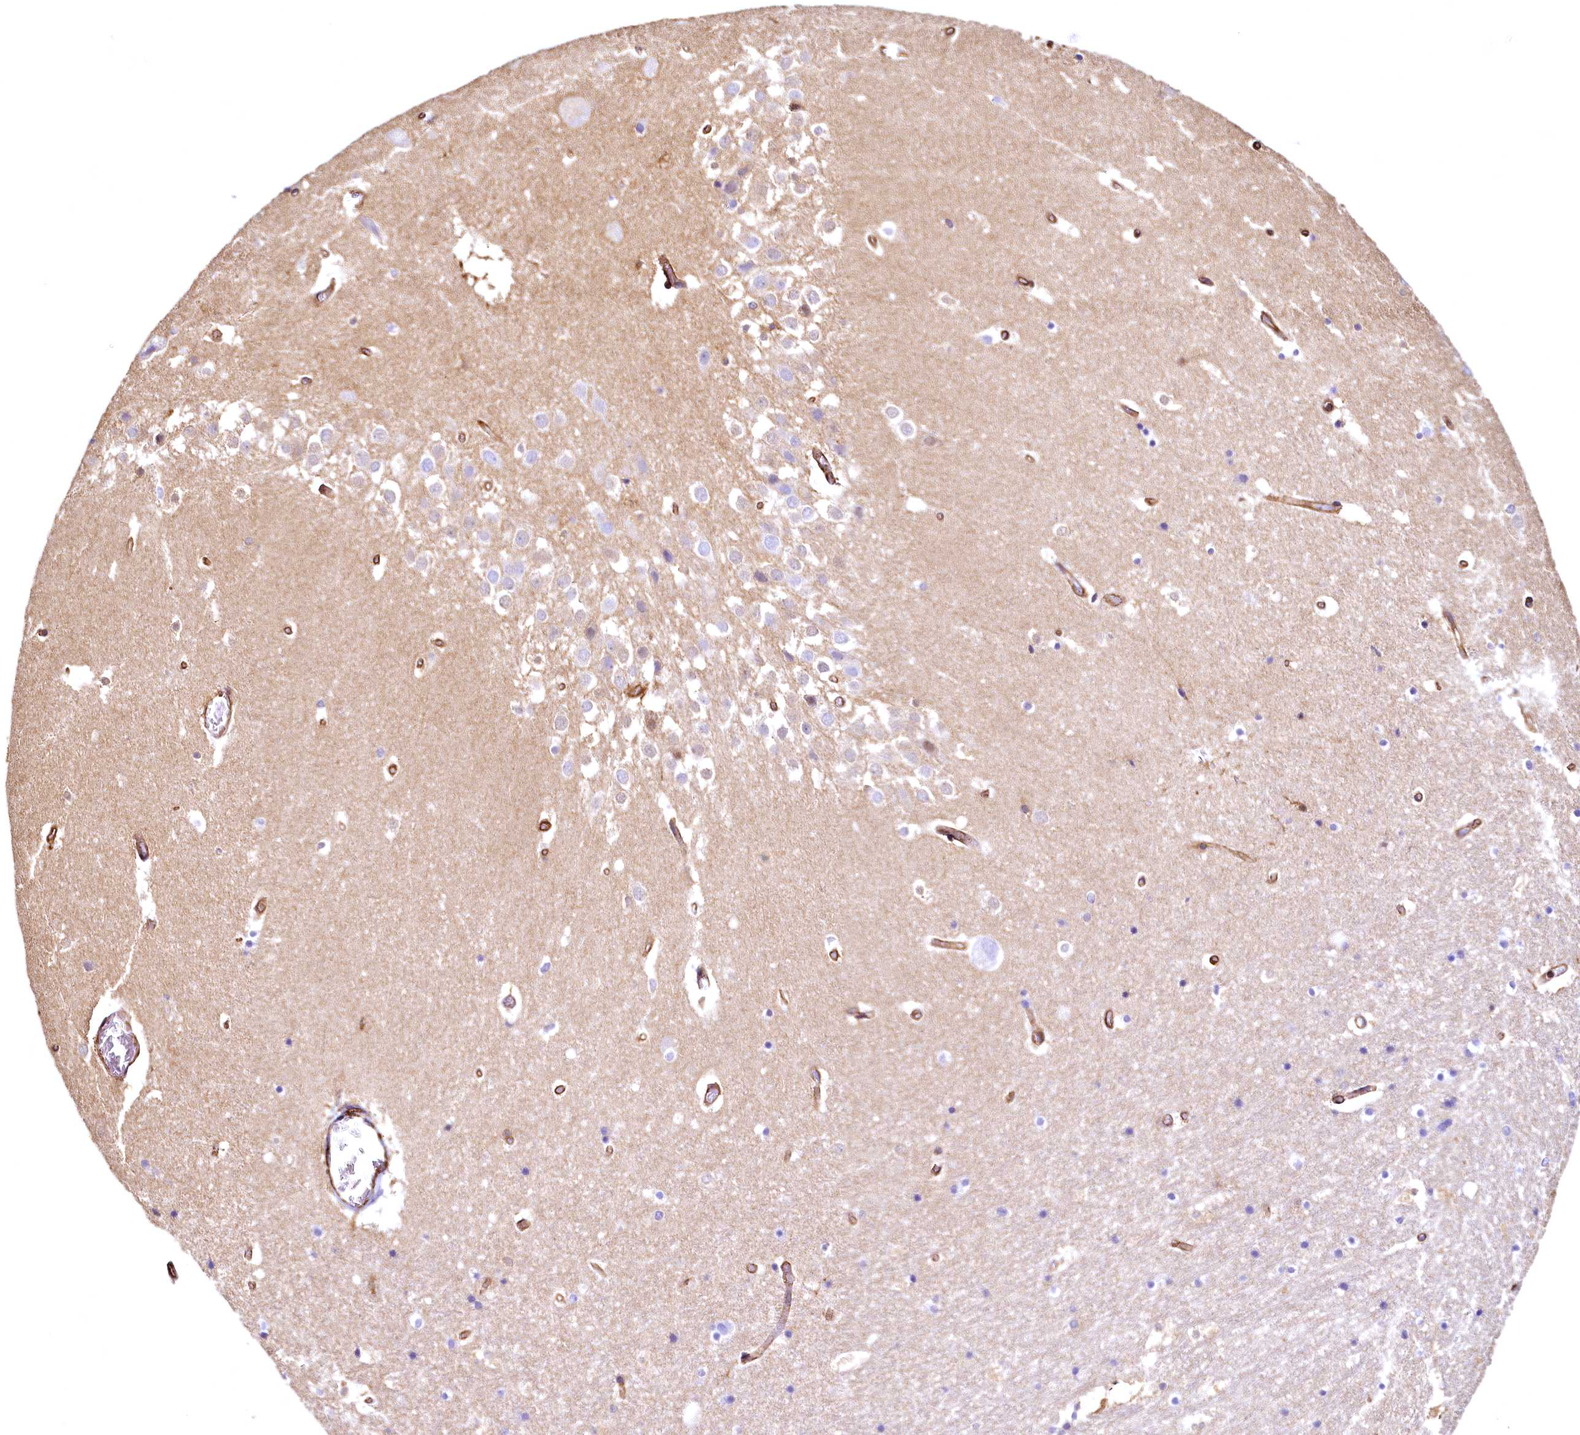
{"staining": {"intensity": "negative", "quantity": "none", "location": "none"}, "tissue": "hippocampus", "cell_type": "Glial cells", "image_type": "normal", "snomed": [{"axis": "morphology", "description": "Normal tissue, NOS"}, {"axis": "topography", "description": "Hippocampus"}], "caption": "A photomicrograph of human hippocampus is negative for staining in glial cells. Brightfield microscopy of immunohistochemistry (IHC) stained with DAB (3,3'-diaminobenzidine) (brown) and hematoxylin (blue), captured at high magnification.", "gene": "THBS1", "patient": {"sex": "female", "age": 52}}